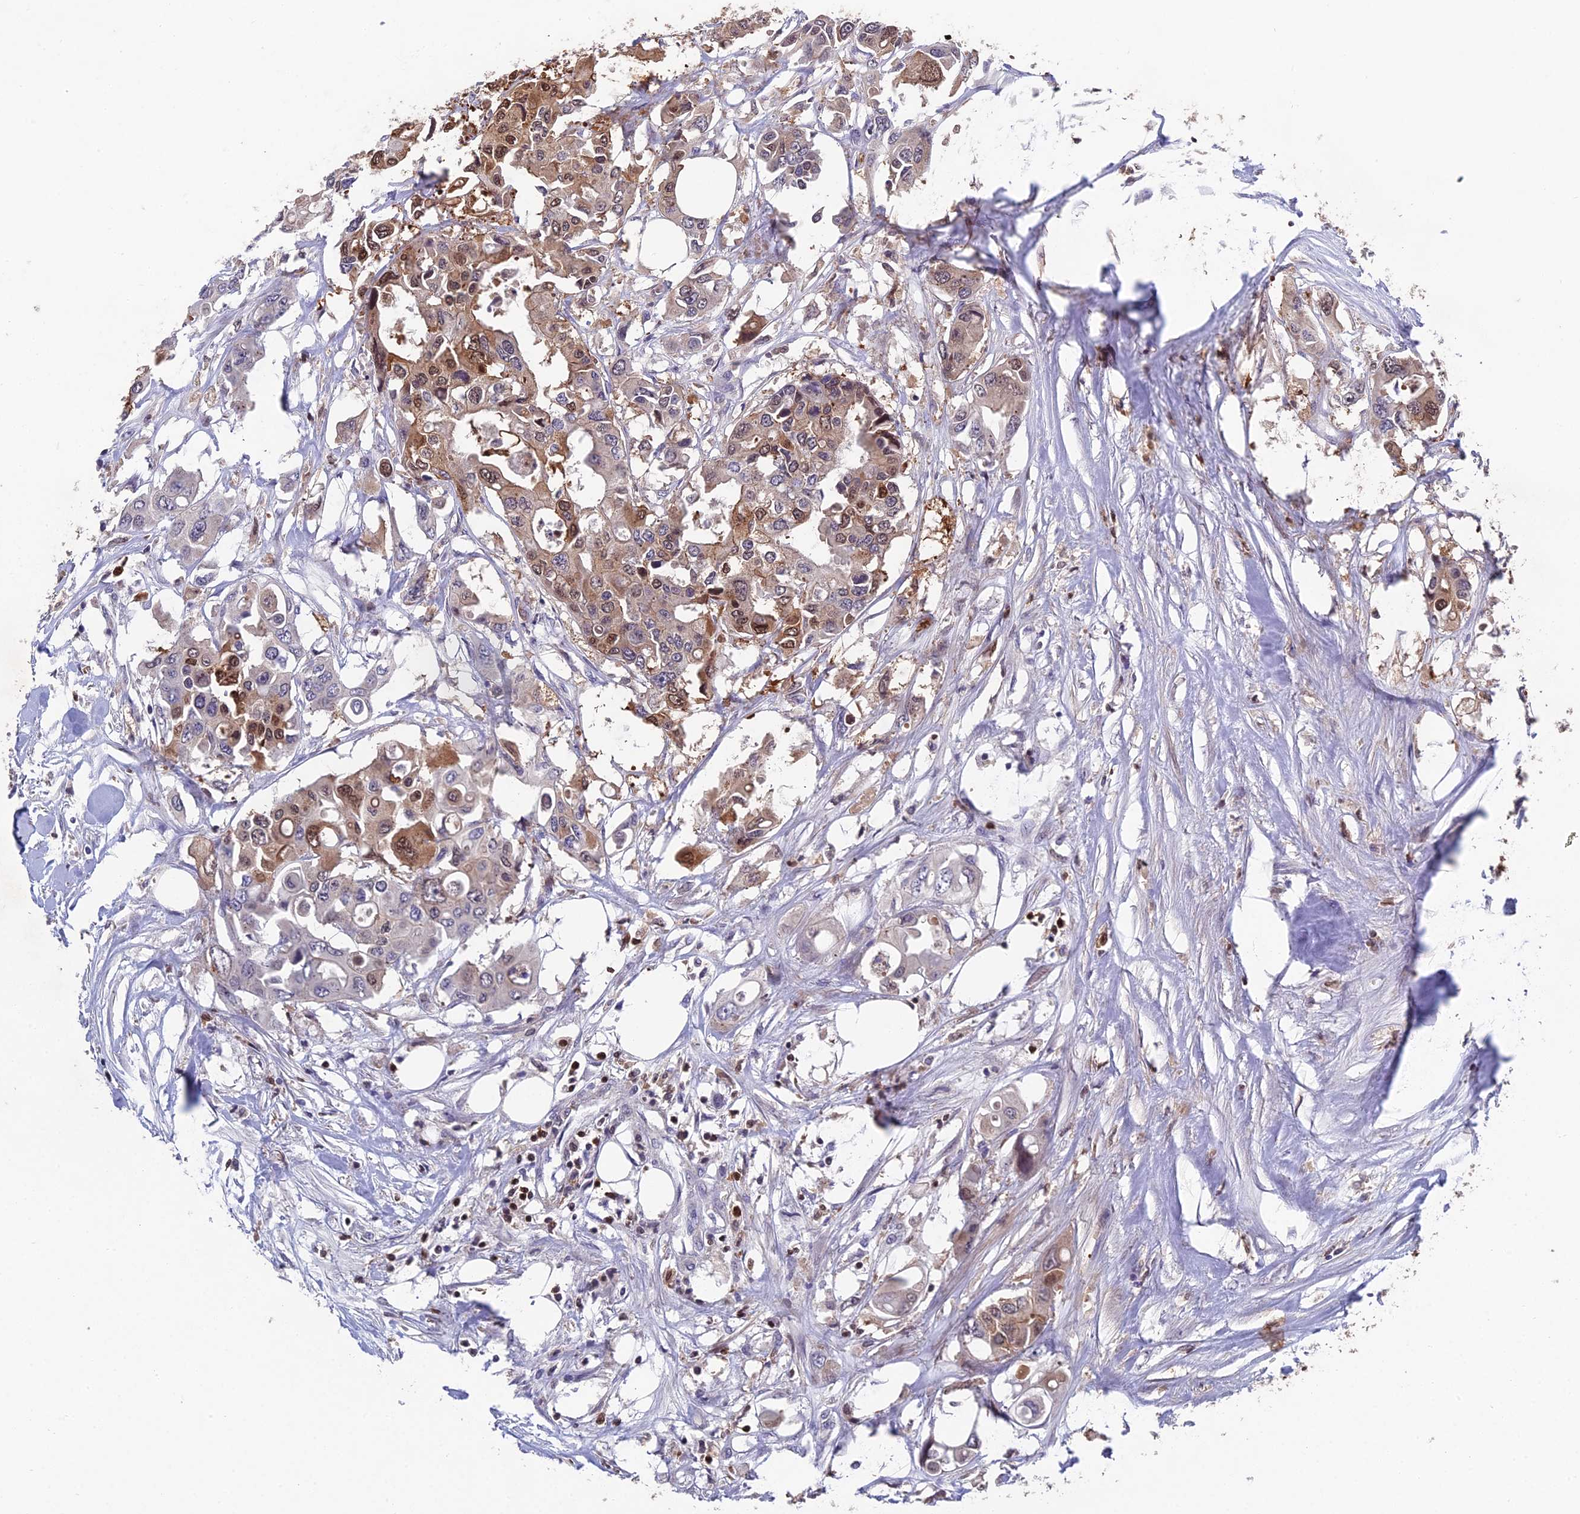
{"staining": {"intensity": "moderate", "quantity": ">75%", "location": "cytoplasmic/membranous,nuclear"}, "tissue": "colorectal cancer", "cell_type": "Tumor cells", "image_type": "cancer", "snomed": [{"axis": "morphology", "description": "Adenocarcinoma, NOS"}, {"axis": "topography", "description": "Colon"}], "caption": "Brown immunohistochemical staining in human colorectal cancer displays moderate cytoplasmic/membranous and nuclear expression in approximately >75% of tumor cells. Nuclei are stained in blue.", "gene": "GALK2", "patient": {"sex": "male", "age": 77}}